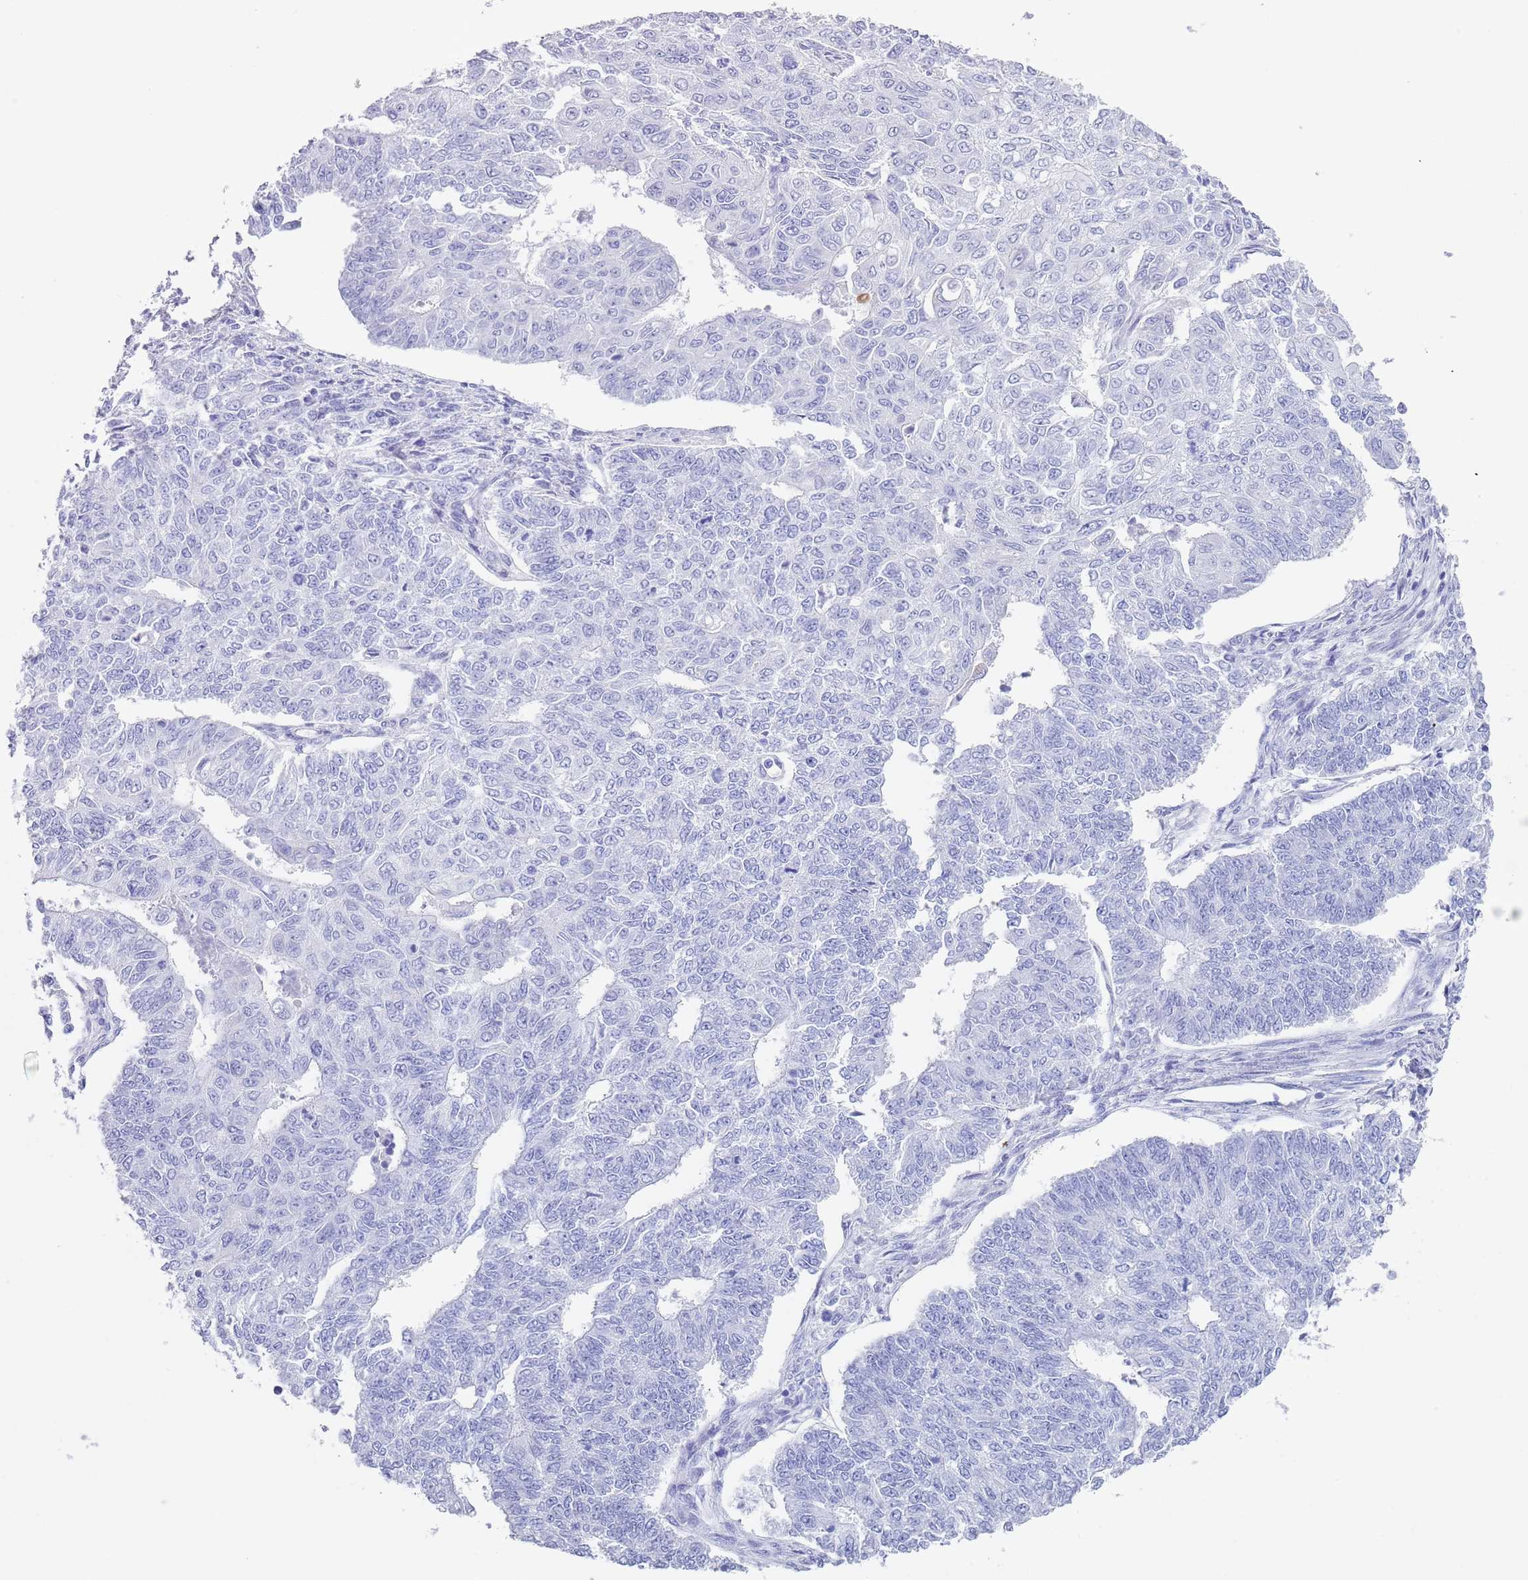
{"staining": {"intensity": "negative", "quantity": "none", "location": "none"}, "tissue": "endometrial cancer", "cell_type": "Tumor cells", "image_type": "cancer", "snomed": [{"axis": "morphology", "description": "Adenocarcinoma, NOS"}, {"axis": "topography", "description": "Endometrium"}], "caption": "High magnification brightfield microscopy of adenocarcinoma (endometrial) stained with DAB (3,3'-diaminobenzidine) (brown) and counterstained with hematoxylin (blue): tumor cells show no significant staining.", "gene": "CPXM2", "patient": {"sex": "female", "age": 32}}